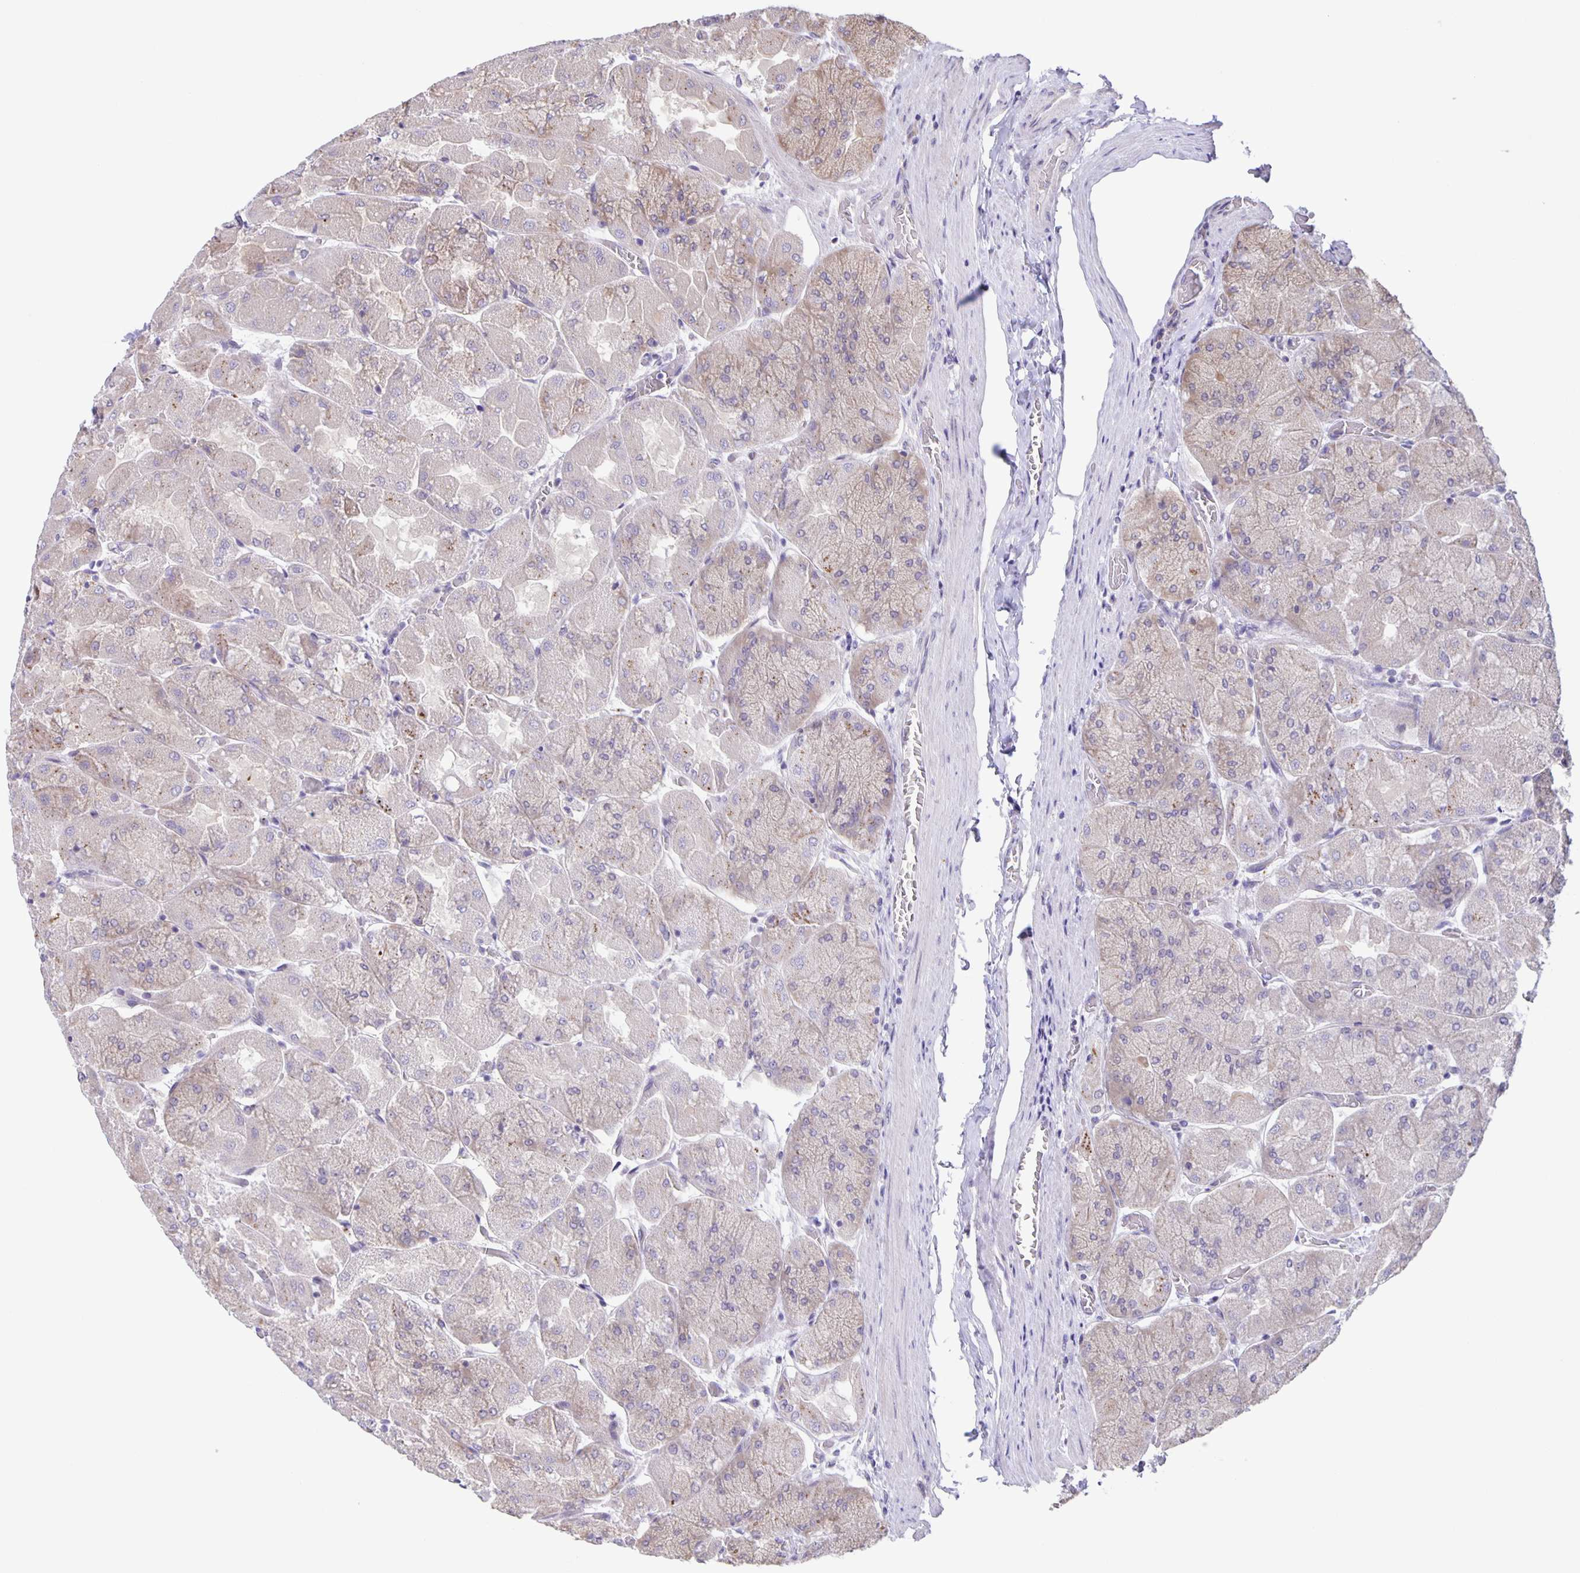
{"staining": {"intensity": "weak", "quantity": "25%-75%", "location": "cytoplasmic/membranous"}, "tissue": "stomach", "cell_type": "Glandular cells", "image_type": "normal", "snomed": [{"axis": "morphology", "description": "Normal tissue, NOS"}, {"axis": "topography", "description": "Stomach"}], "caption": "Weak cytoplasmic/membranous protein positivity is seen in about 25%-75% of glandular cells in stomach. (IHC, brightfield microscopy, high magnification).", "gene": "MAPK12", "patient": {"sex": "female", "age": 61}}